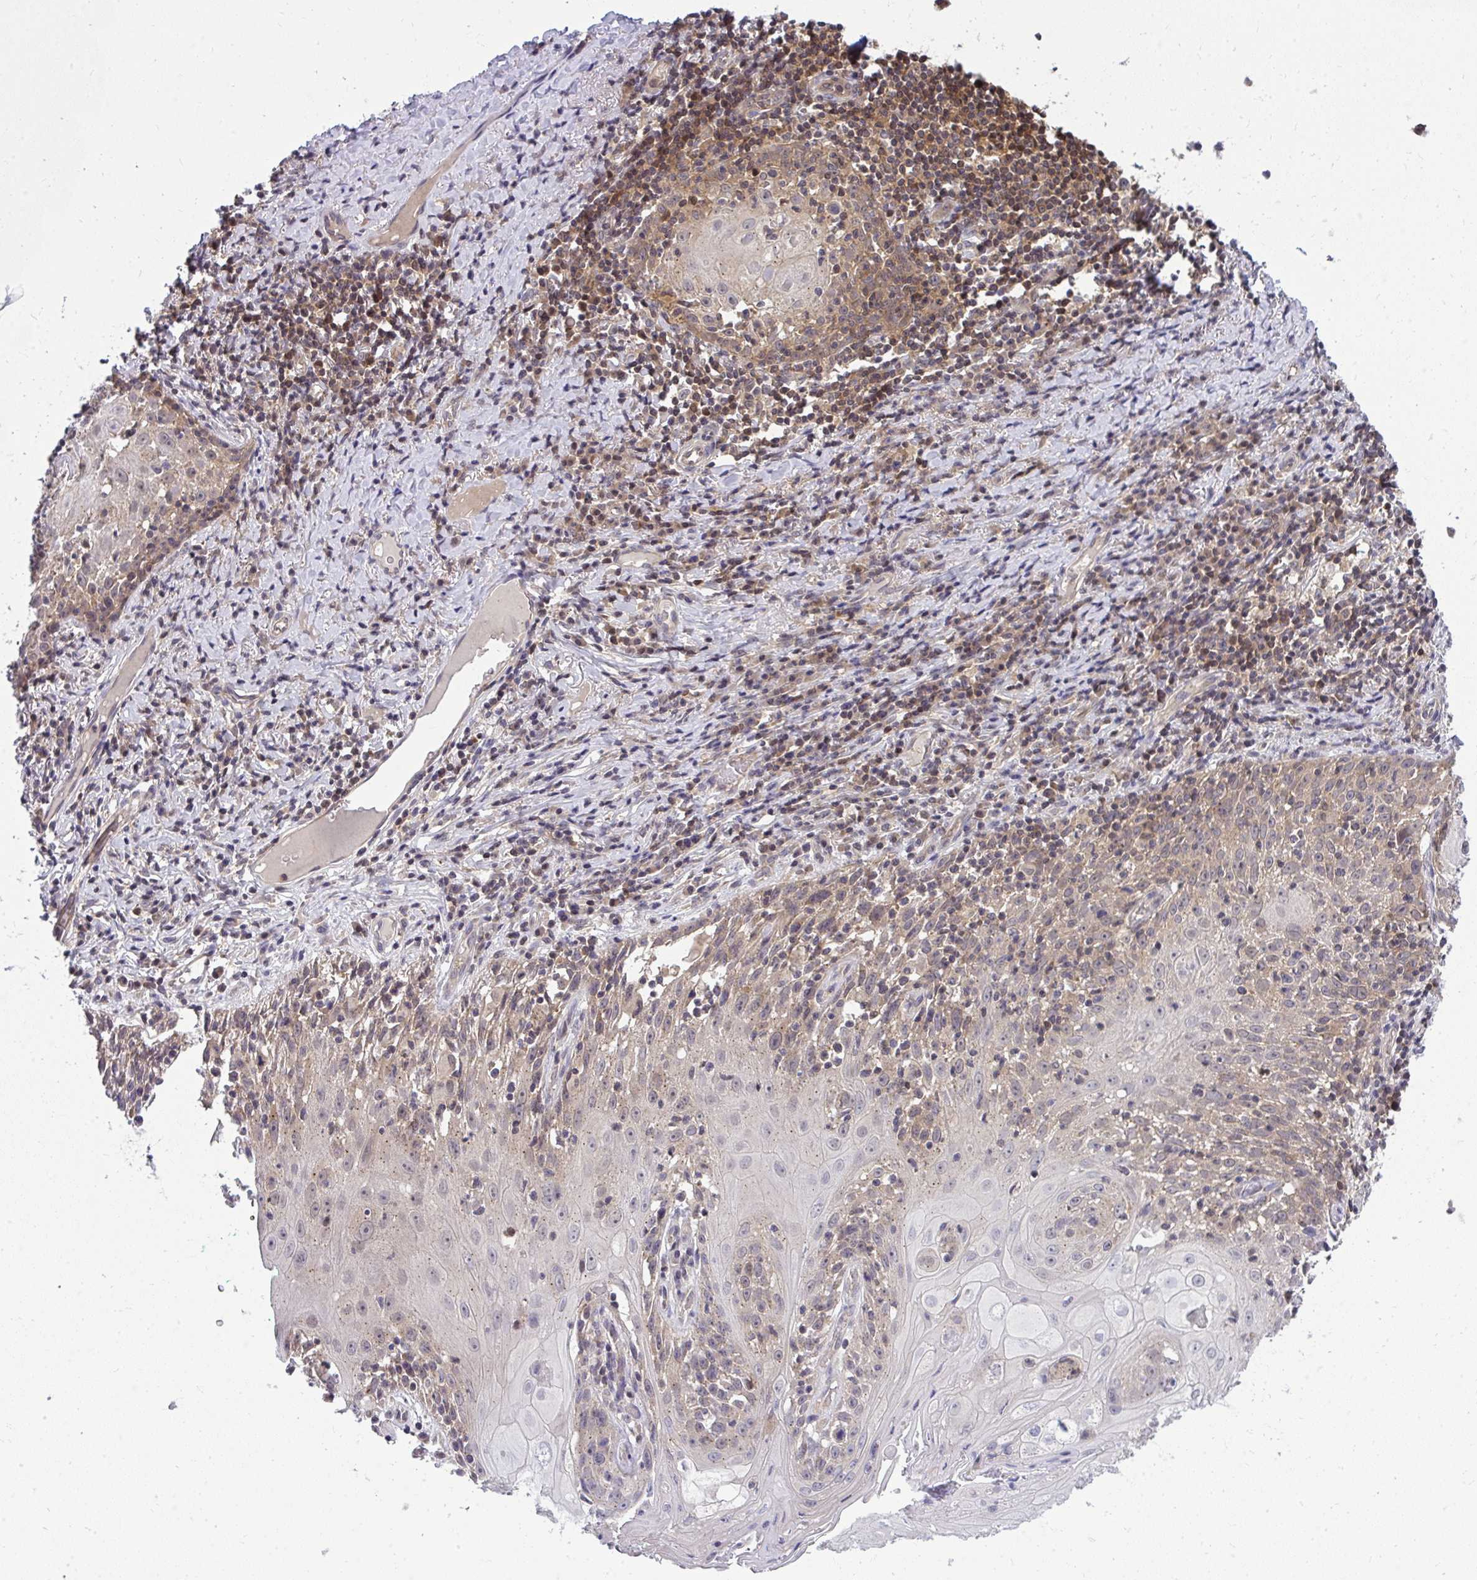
{"staining": {"intensity": "weak", "quantity": "25%-75%", "location": "cytoplasmic/membranous"}, "tissue": "skin cancer", "cell_type": "Tumor cells", "image_type": "cancer", "snomed": [{"axis": "morphology", "description": "Squamous cell carcinoma, NOS"}, {"axis": "topography", "description": "Skin"}, {"axis": "topography", "description": "Vulva"}], "caption": "Immunohistochemistry image of human skin squamous cell carcinoma stained for a protein (brown), which exhibits low levels of weak cytoplasmic/membranous staining in about 25%-75% of tumor cells.", "gene": "HDHD2", "patient": {"sex": "female", "age": 76}}